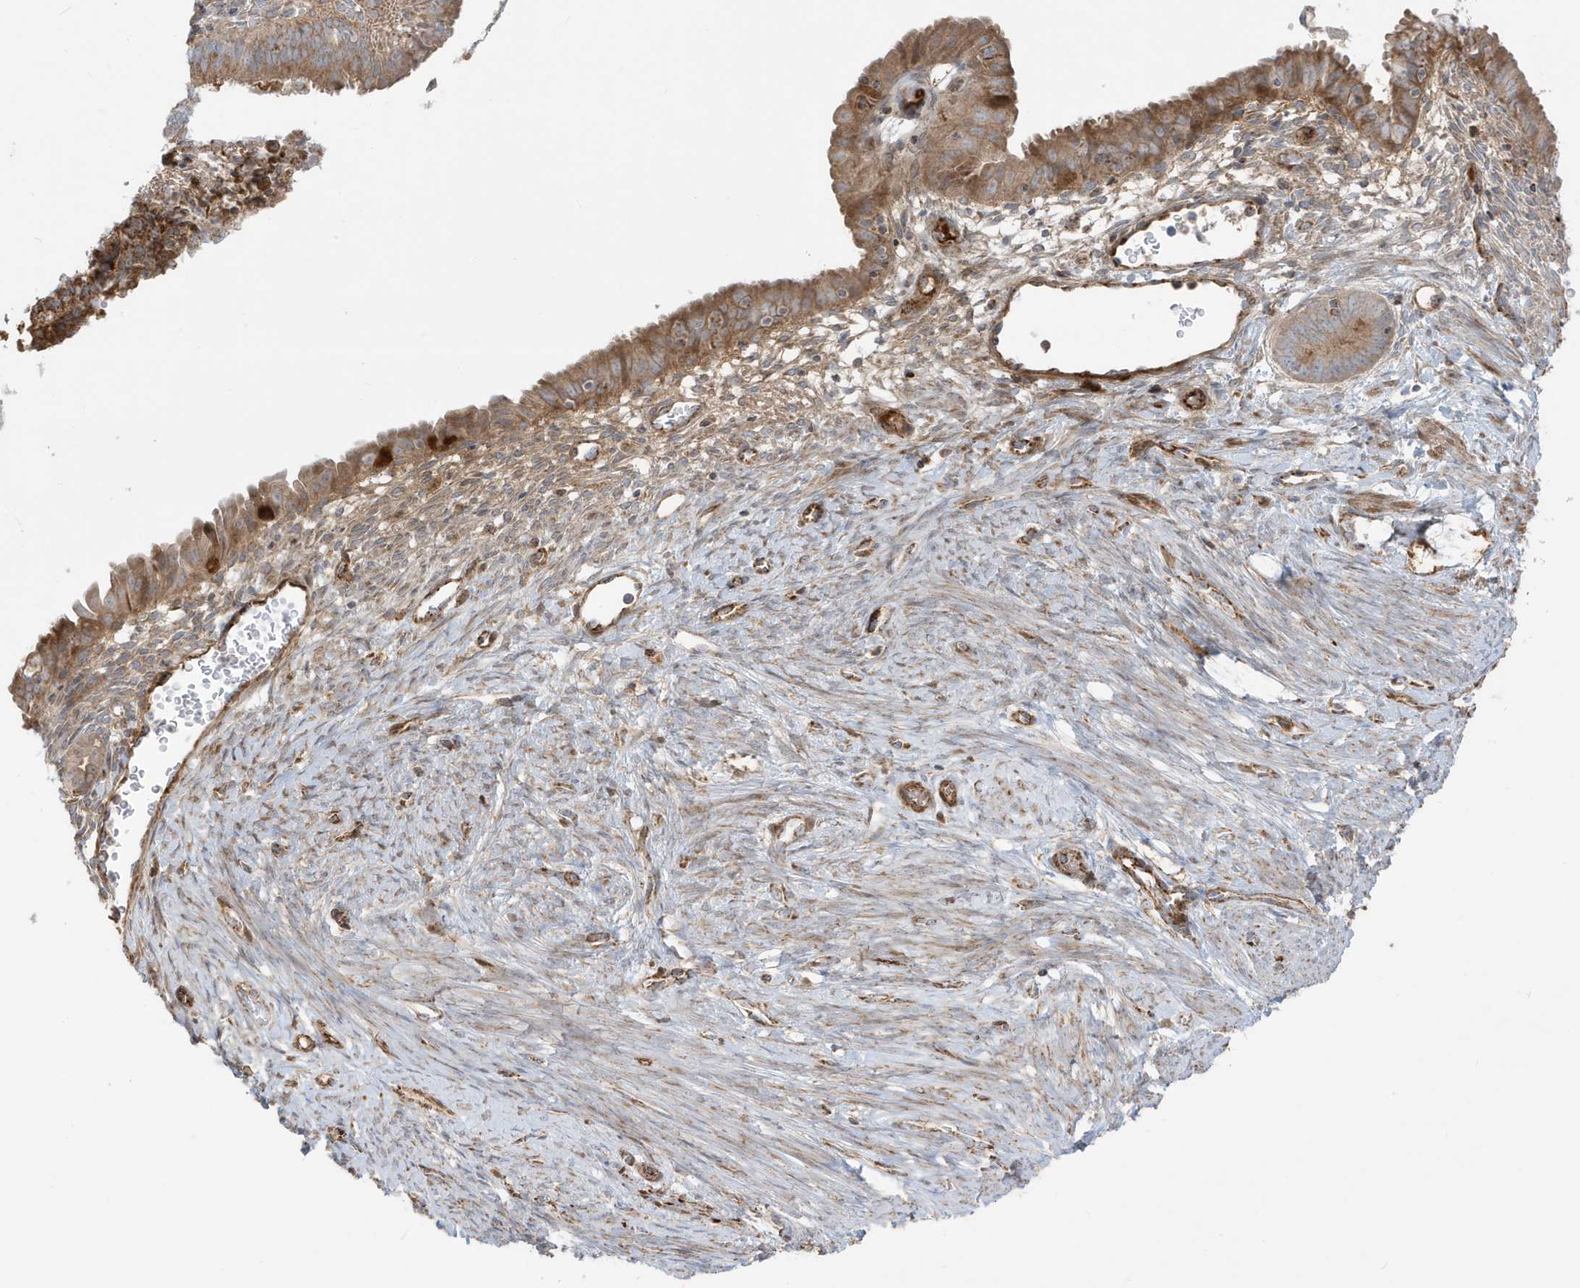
{"staining": {"intensity": "moderate", "quantity": "25%-75%", "location": "cytoplasmic/membranous"}, "tissue": "endometrial cancer", "cell_type": "Tumor cells", "image_type": "cancer", "snomed": [{"axis": "morphology", "description": "Adenocarcinoma, NOS"}, {"axis": "topography", "description": "Endometrium"}], "caption": "Immunohistochemistry image of neoplastic tissue: endometrial cancer (adenocarcinoma) stained using immunohistochemistry reveals medium levels of moderate protein expression localized specifically in the cytoplasmic/membranous of tumor cells, appearing as a cytoplasmic/membranous brown color.", "gene": "IFT57", "patient": {"sex": "female", "age": 51}}